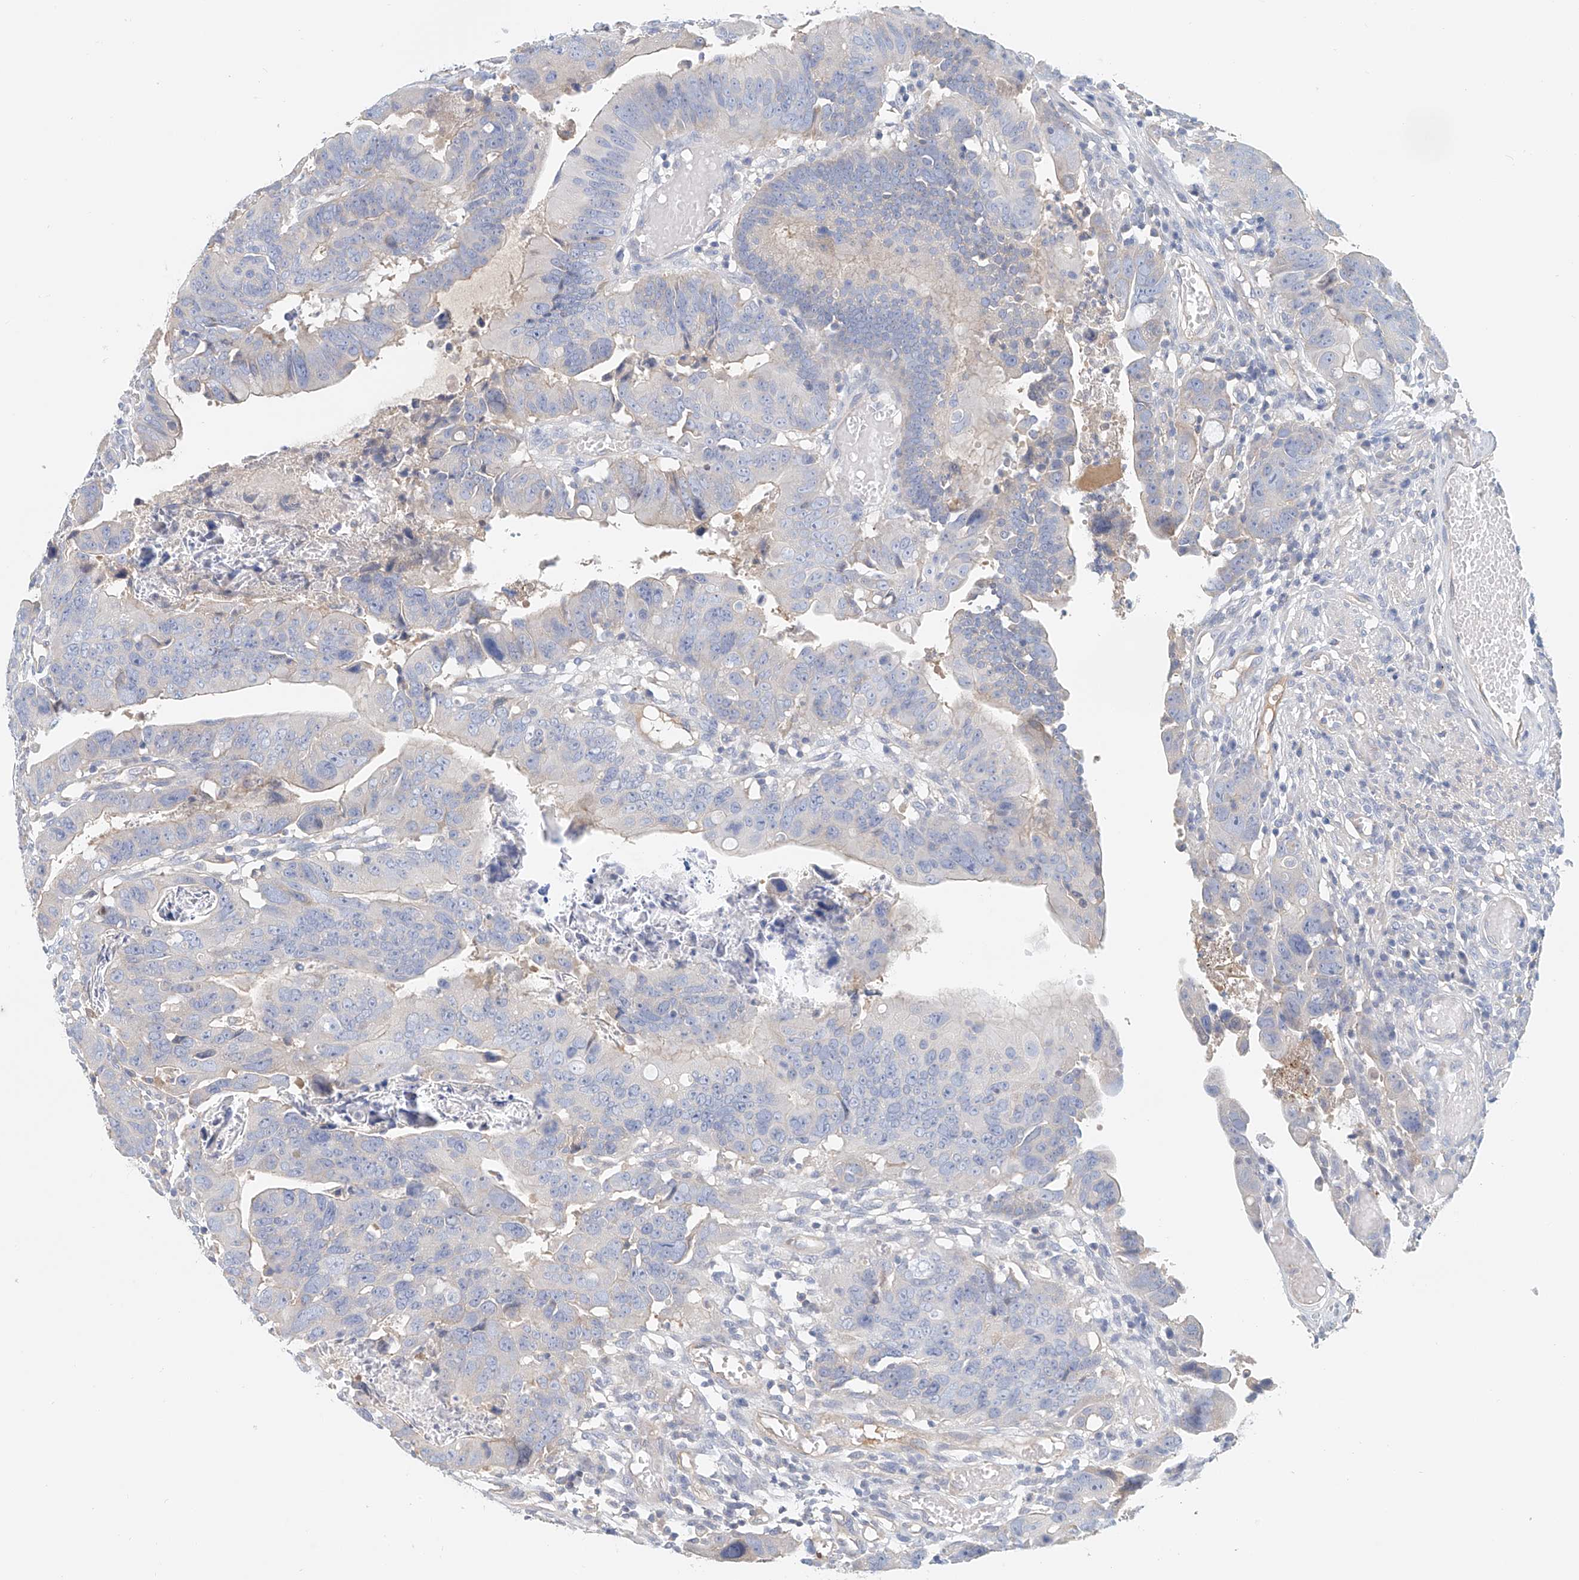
{"staining": {"intensity": "weak", "quantity": "<25%", "location": "cytoplasmic/membranous"}, "tissue": "colorectal cancer", "cell_type": "Tumor cells", "image_type": "cancer", "snomed": [{"axis": "morphology", "description": "Adenocarcinoma, NOS"}, {"axis": "topography", "description": "Rectum"}], "caption": "Immunohistochemistry (IHC) image of colorectal adenocarcinoma stained for a protein (brown), which displays no positivity in tumor cells. (Immunohistochemistry, brightfield microscopy, high magnification).", "gene": "FRYL", "patient": {"sex": "female", "age": 65}}